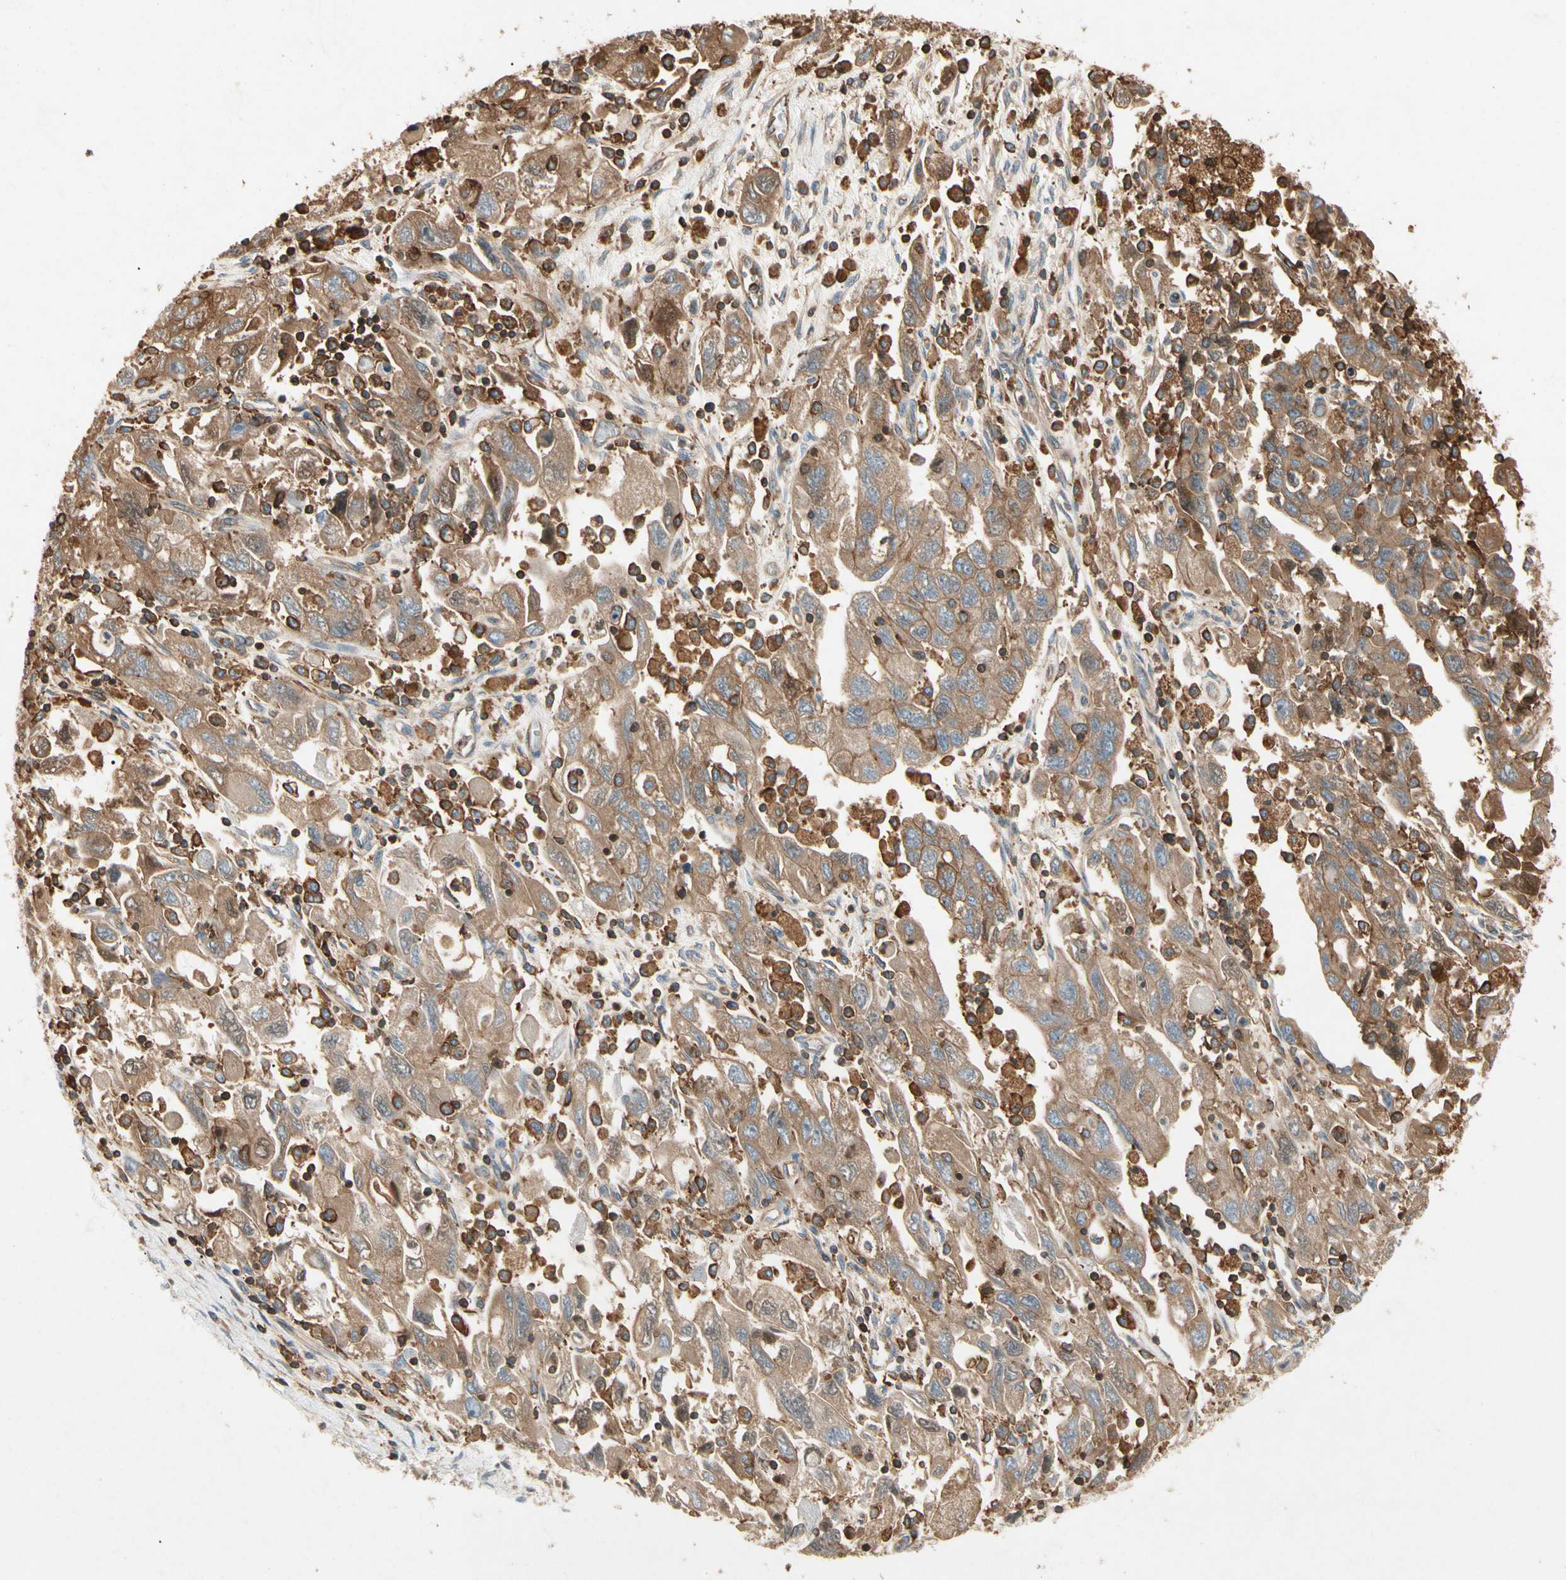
{"staining": {"intensity": "moderate", "quantity": ">75%", "location": "cytoplasmic/membranous"}, "tissue": "ovarian cancer", "cell_type": "Tumor cells", "image_type": "cancer", "snomed": [{"axis": "morphology", "description": "Carcinoma, NOS"}, {"axis": "morphology", "description": "Cystadenocarcinoma, serous, NOS"}, {"axis": "topography", "description": "Ovary"}], "caption": "Ovarian cancer was stained to show a protein in brown. There is medium levels of moderate cytoplasmic/membranous staining in approximately >75% of tumor cells.", "gene": "ARPC2", "patient": {"sex": "female", "age": 69}}